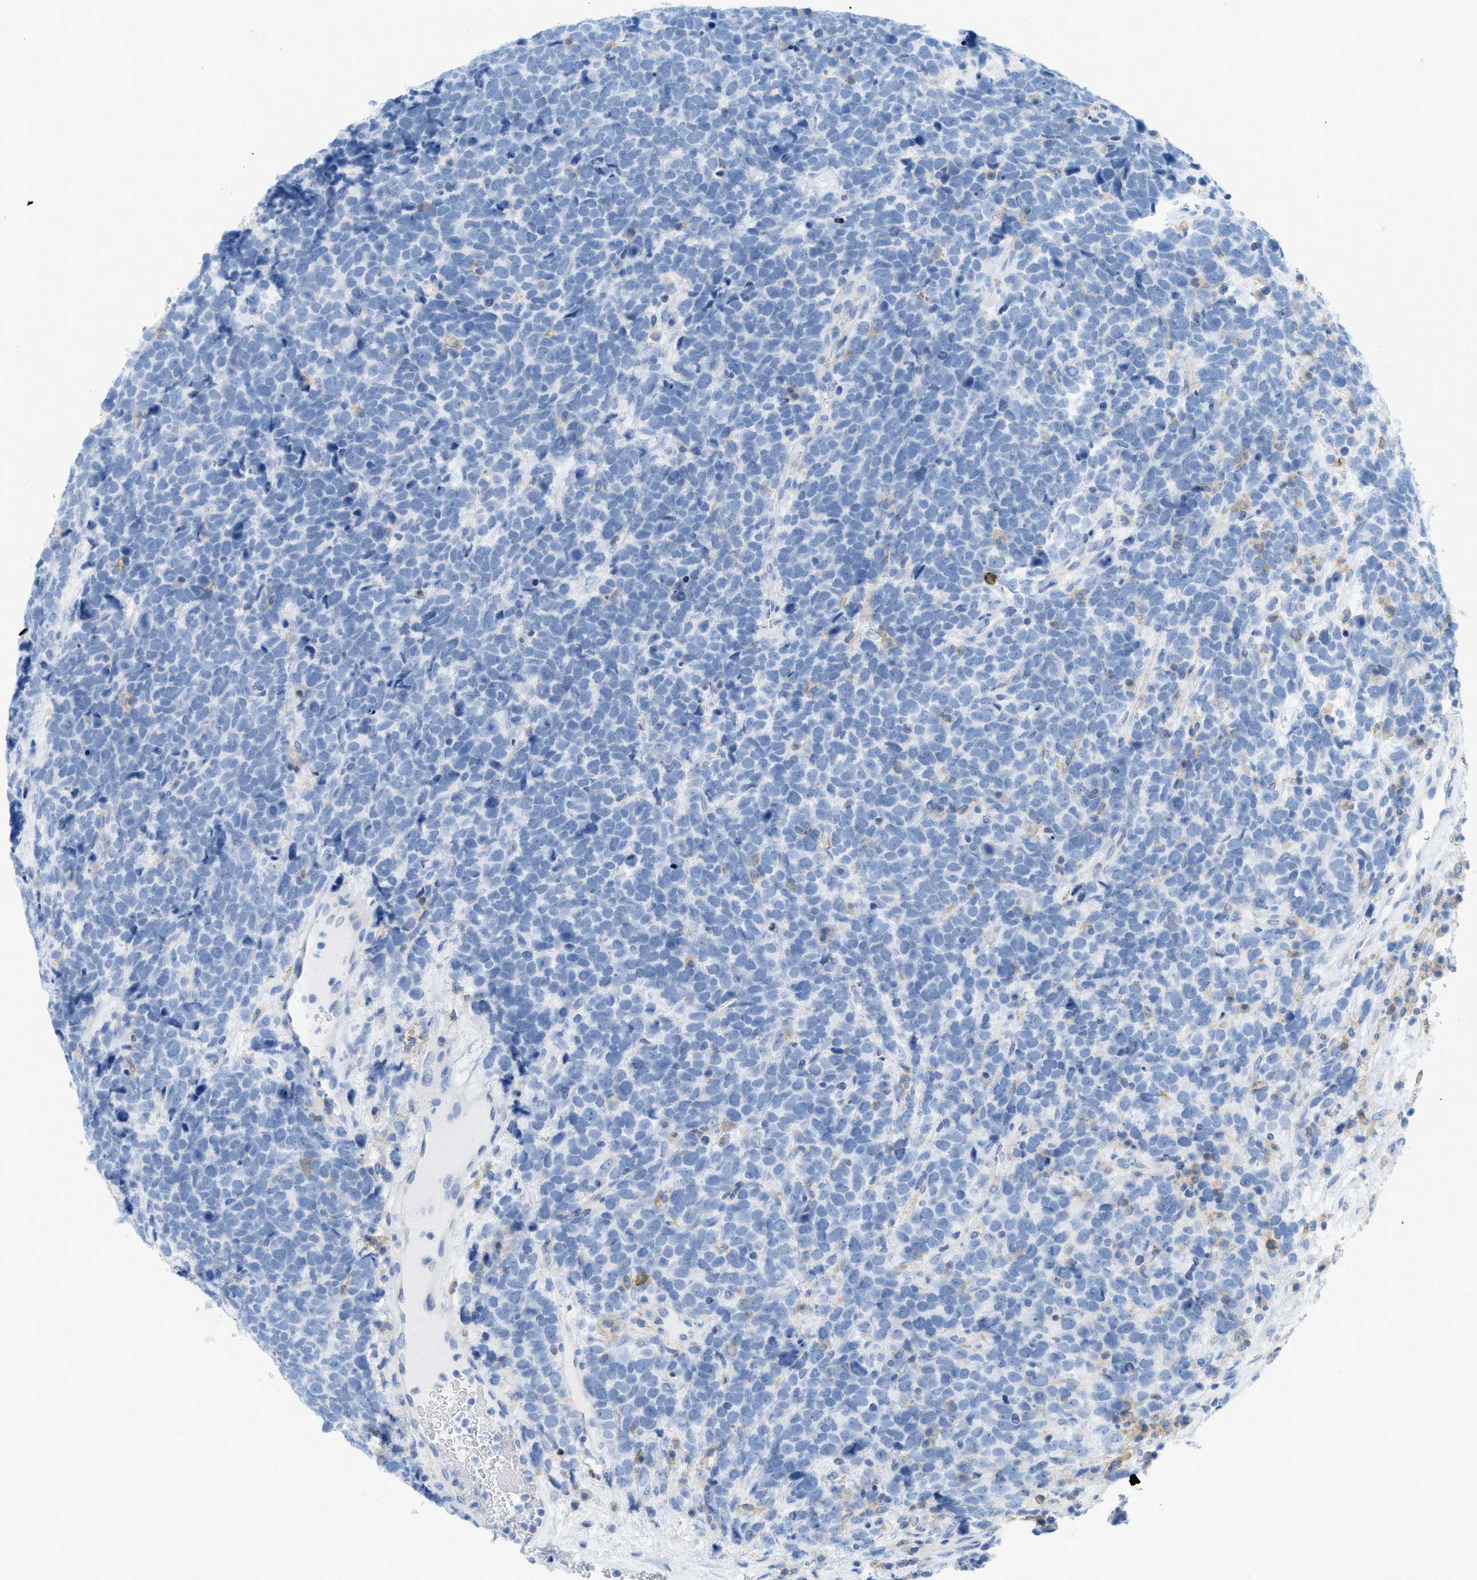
{"staining": {"intensity": "negative", "quantity": "none", "location": "none"}, "tissue": "urothelial cancer", "cell_type": "Tumor cells", "image_type": "cancer", "snomed": [{"axis": "morphology", "description": "Urothelial carcinoma, High grade"}, {"axis": "topography", "description": "Urinary bladder"}], "caption": "Tumor cells show no significant expression in urothelial cancer.", "gene": "SLC3A2", "patient": {"sex": "female", "age": 82}}